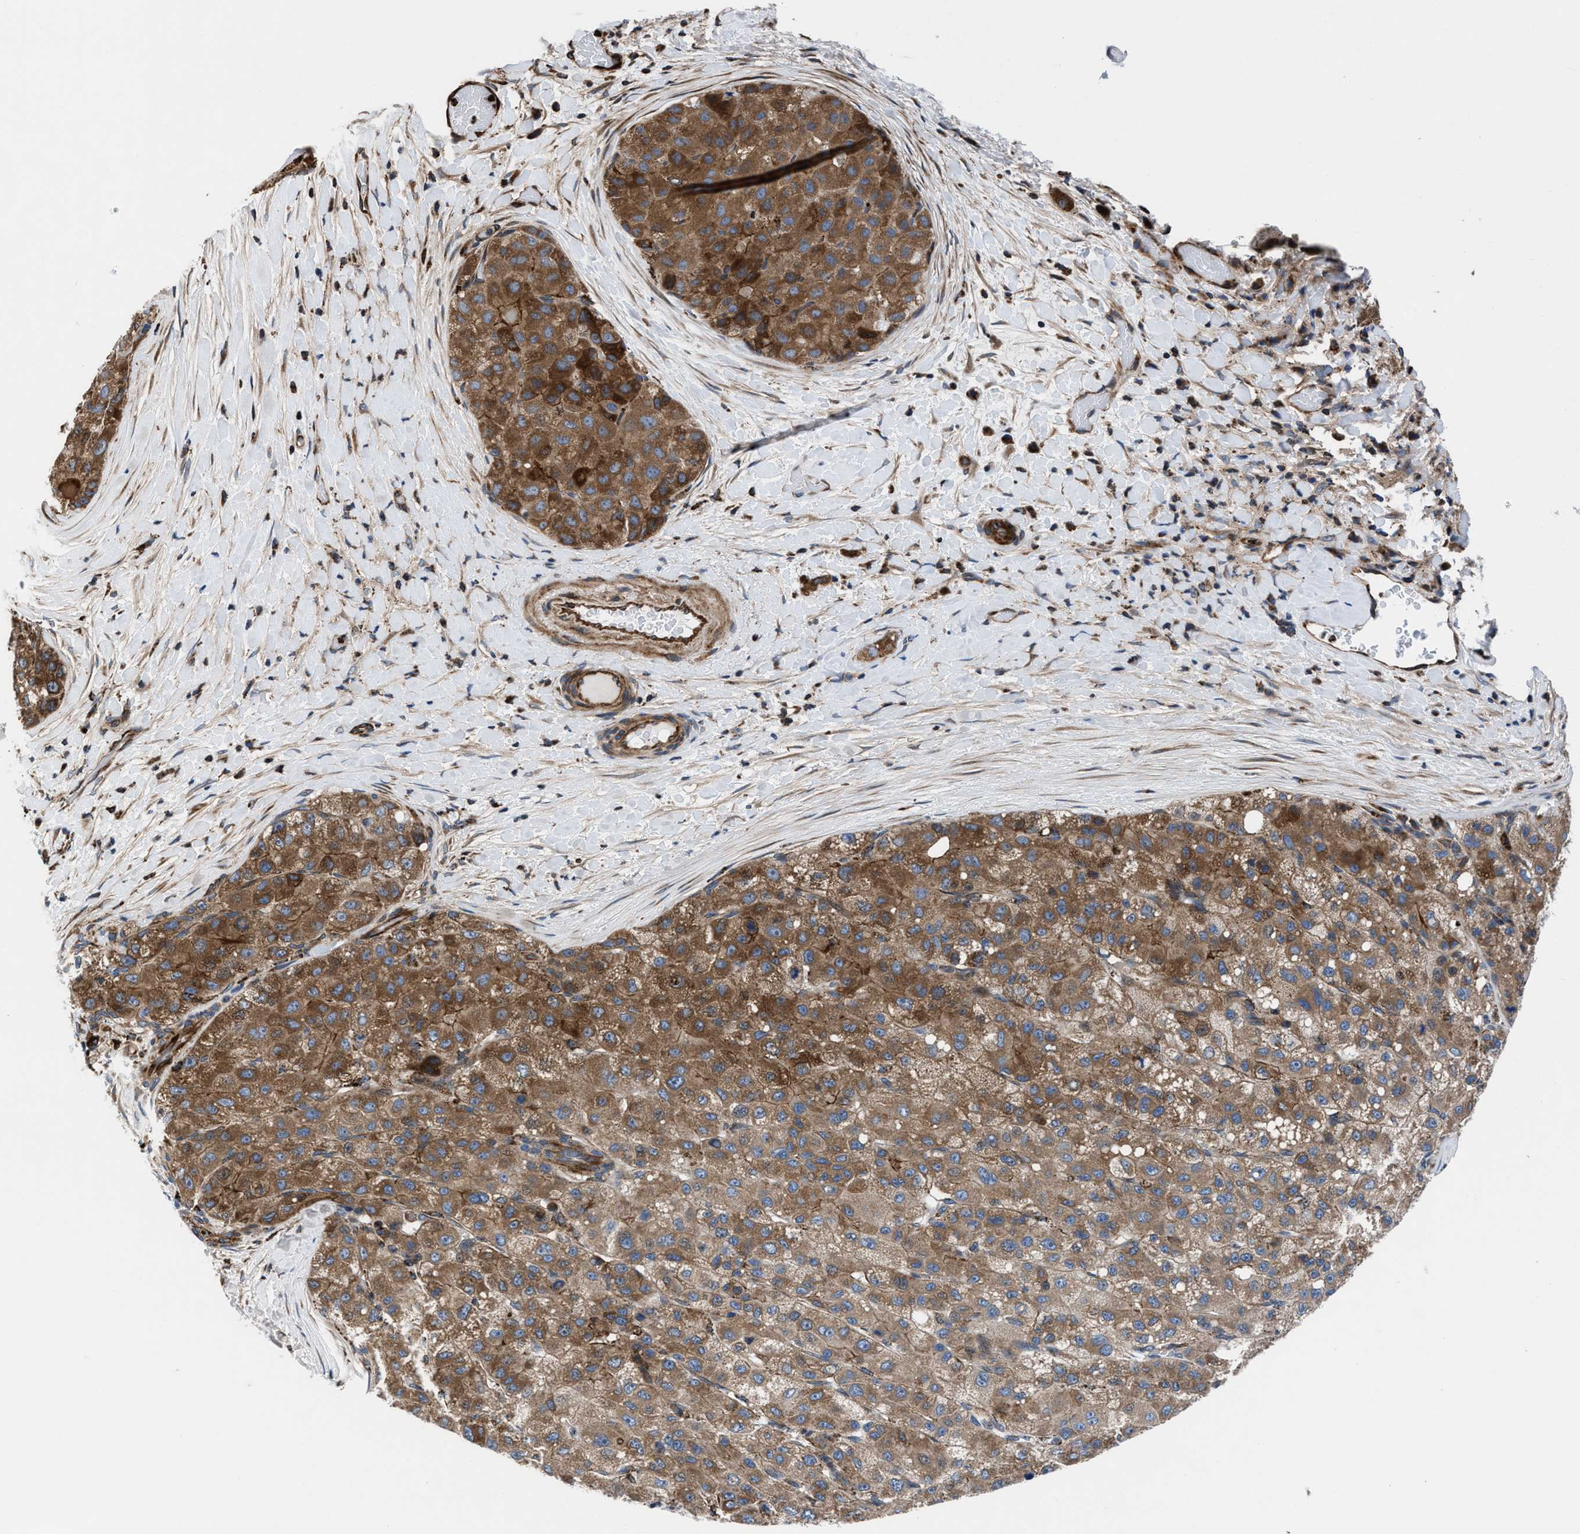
{"staining": {"intensity": "moderate", "quantity": ">75%", "location": "cytoplasmic/membranous"}, "tissue": "liver cancer", "cell_type": "Tumor cells", "image_type": "cancer", "snomed": [{"axis": "morphology", "description": "Carcinoma, Hepatocellular, NOS"}, {"axis": "topography", "description": "Liver"}], "caption": "Liver cancer (hepatocellular carcinoma) stained with a protein marker reveals moderate staining in tumor cells.", "gene": "PRR15L", "patient": {"sex": "male", "age": 80}}